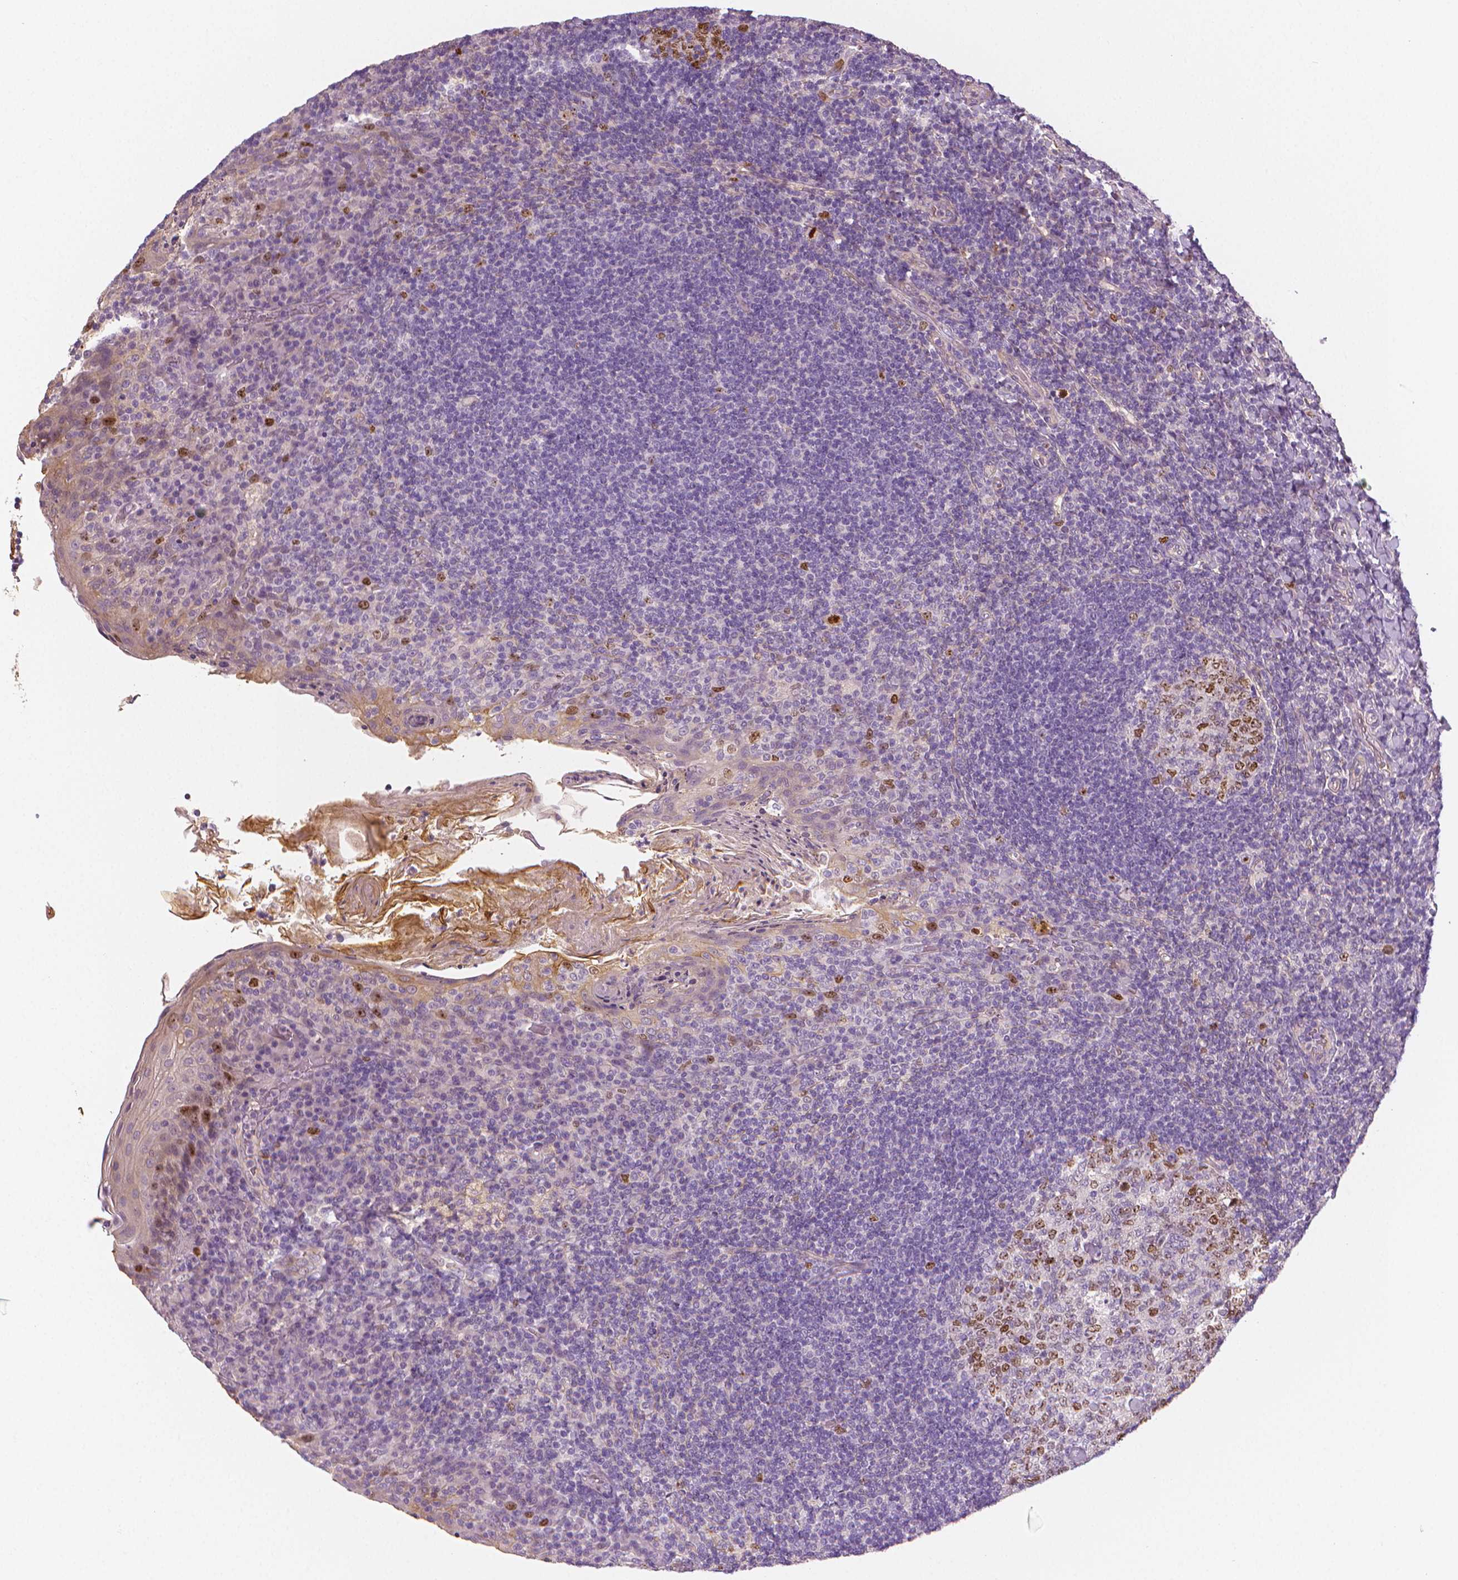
{"staining": {"intensity": "moderate", "quantity": "25%-75%", "location": "nuclear"}, "tissue": "tonsil", "cell_type": "Germinal center cells", "image_type": "normal", "snomed": [{"axis": "morphology", "description": "Normal tissue, NOS"}, {"axis": "topography", "description": "Tonsil"}], "caption": "A medium amount of moderate nuclear positivity is seen in approximately 25%-75% of germinal center cells in normal tonsil. (DAB (3,3'-diaminobenzidine) IHC, brown staining for protein, blue staining for nuclei).", "gene": "MKI67", "patient": {"sex": "female", "age": 10}}